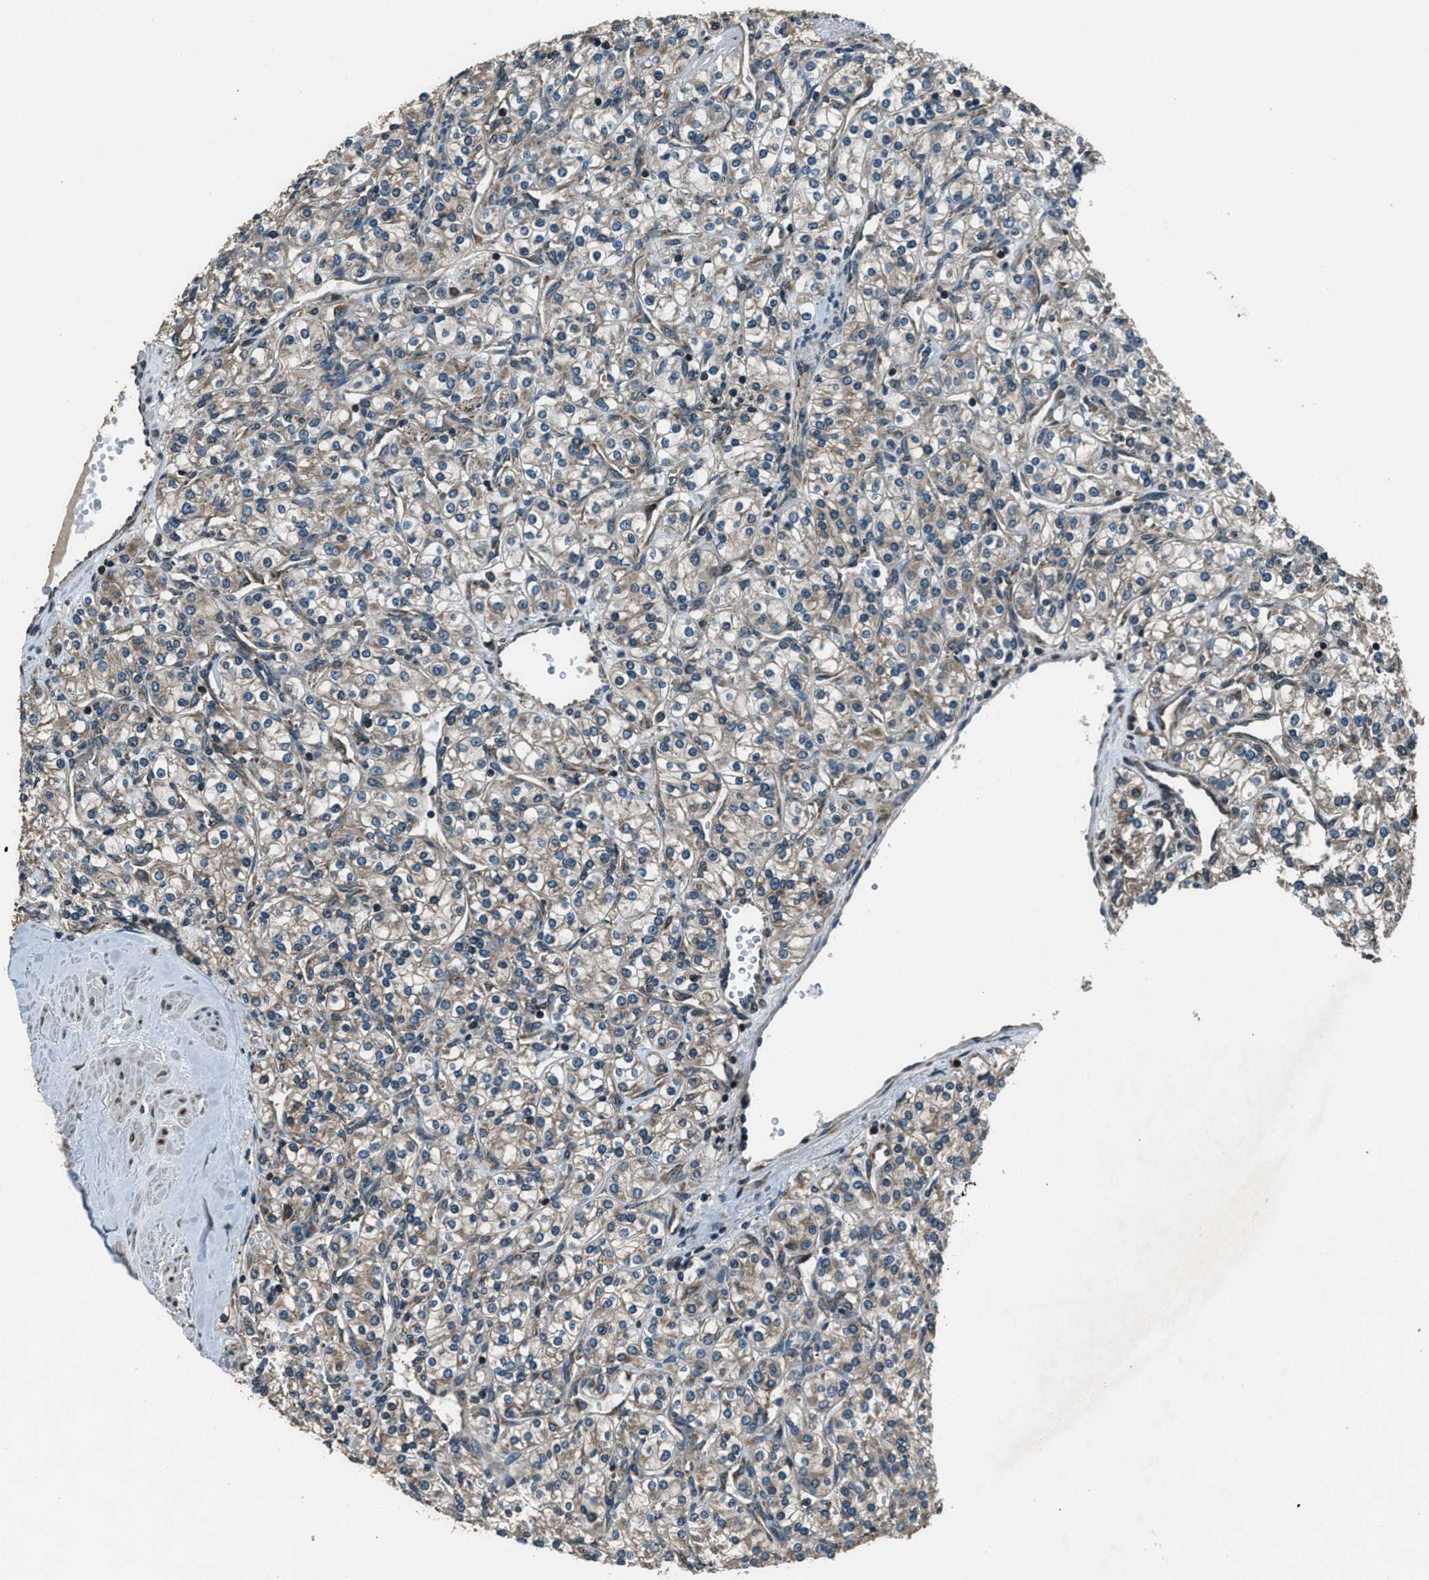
{"staining": {"intensity": "weak", "quantity": ">75%", "location": "cytoplasmic/membranous"}, "tissue": "renal cancer", "cell_type": "Tumor cells", "image_type": "cancer", "snomed": [{"axis": "morphology", "description": "Adenocarcinoma, NOS"}, {"axis": "topography", "description": "Kidney"}], "caption": "An image of human renal cancer stained for a protein exhibits weak cytoplasmic/membranous brown staining in tumor cells.", "gene": "TRIM4", "patient": {"sex": "male", "age": 77}}